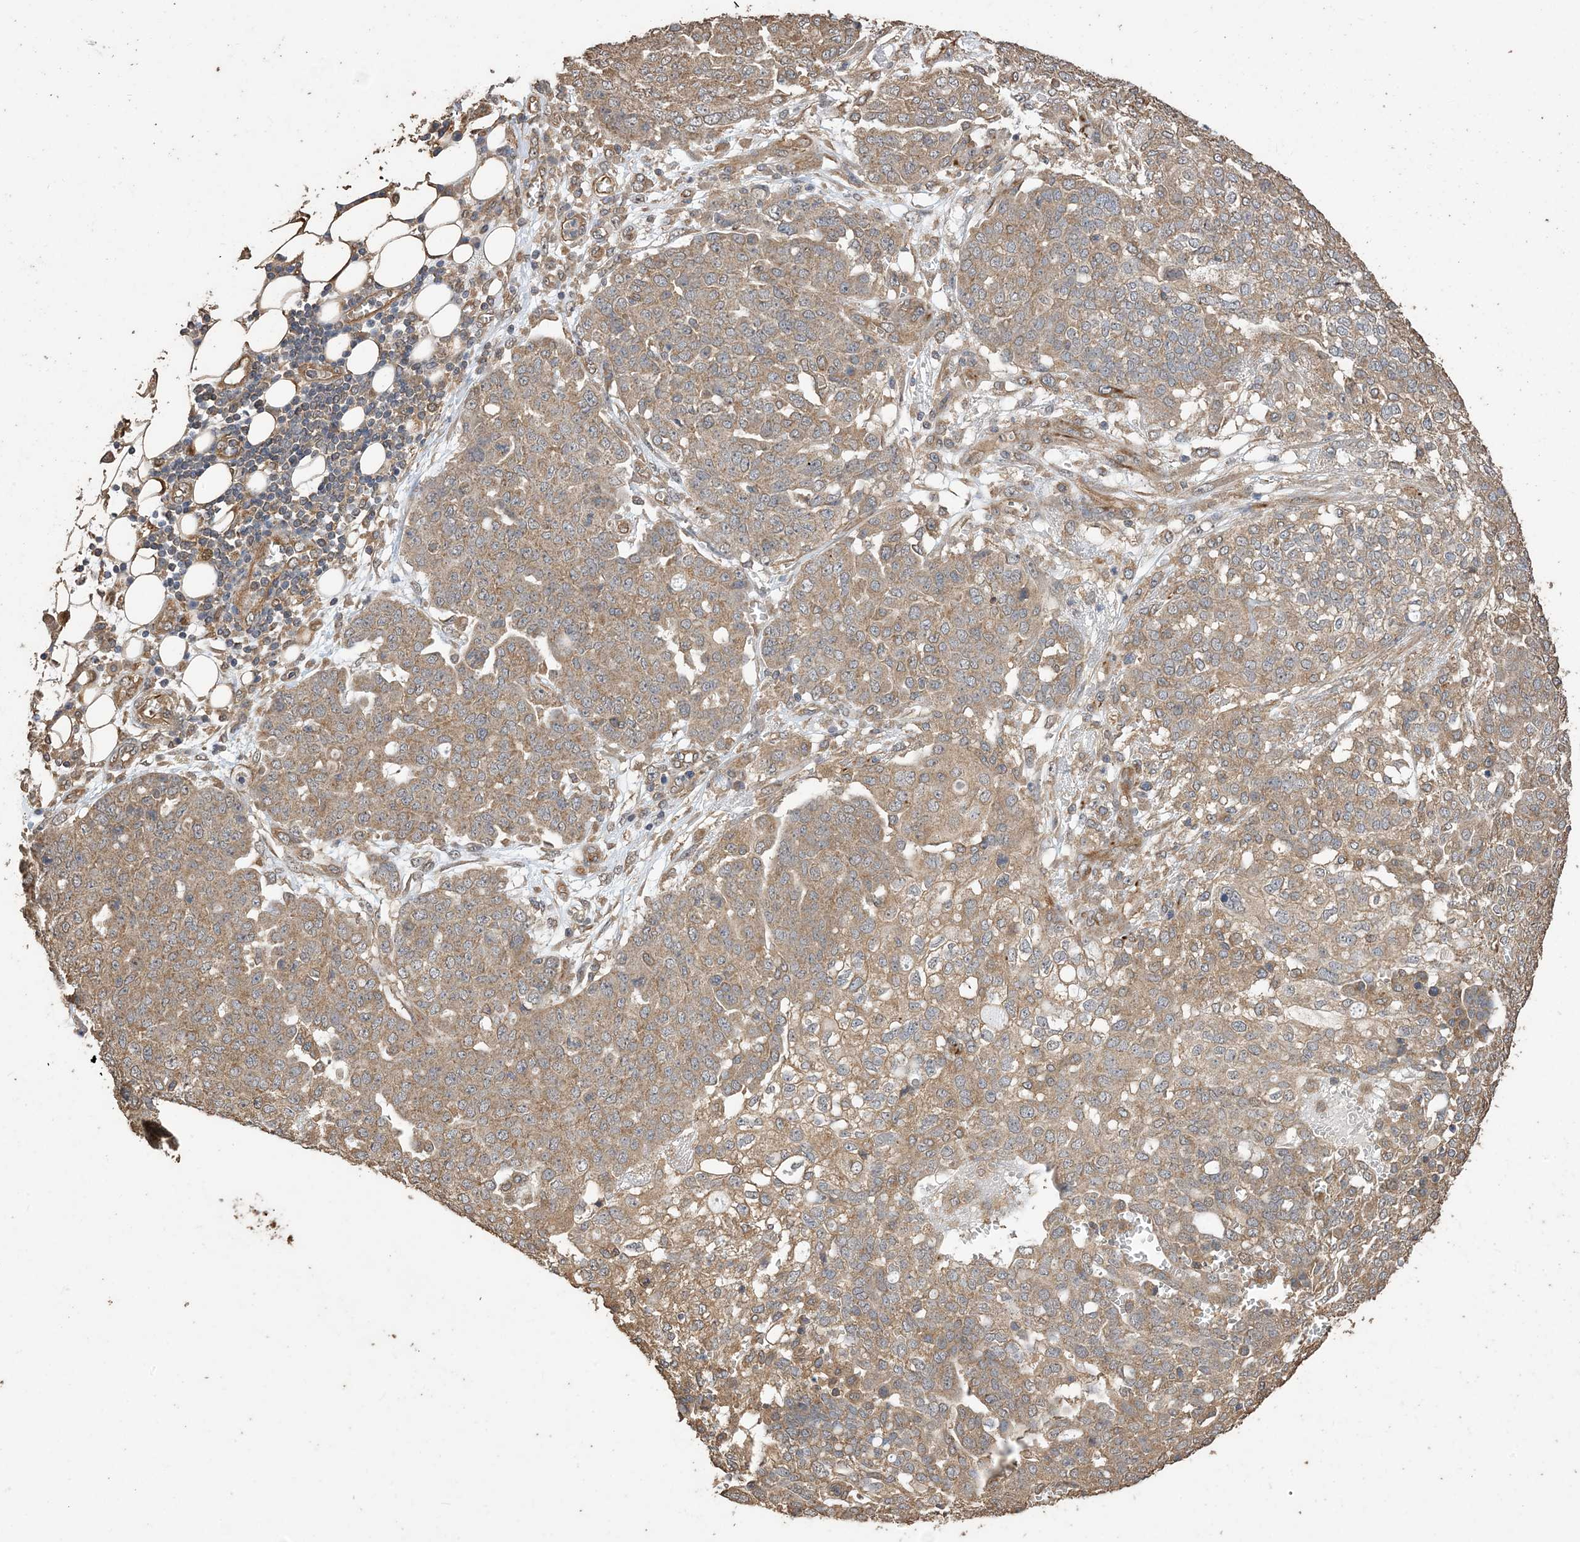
{"staining": {"intensity": "moderate", "quantity": ">75%", "location": "cytoplasmic/membranous"}, "tissue": "ovarian cancer", "cell_type": "Tumor cells", "image_type": "cancer", "snomed": [{"axis": "morphology", "description": "Cystadenocarcinoma, serous, NOS"}, {"axis": "topography", "description": "Soft tissue"}, {"axis": "topography", "description": "Ovary"}], "caption": "An IHC micrograph of neoplastic tissue is shown. Protein staining in brown labels moderate cytoplasmic/membranous positivity in ovarian serous cystadenocarcinoma within tumor cells.", "gene": "ZKSCAN5", "patient": {"sex": "female", "age": 57}}